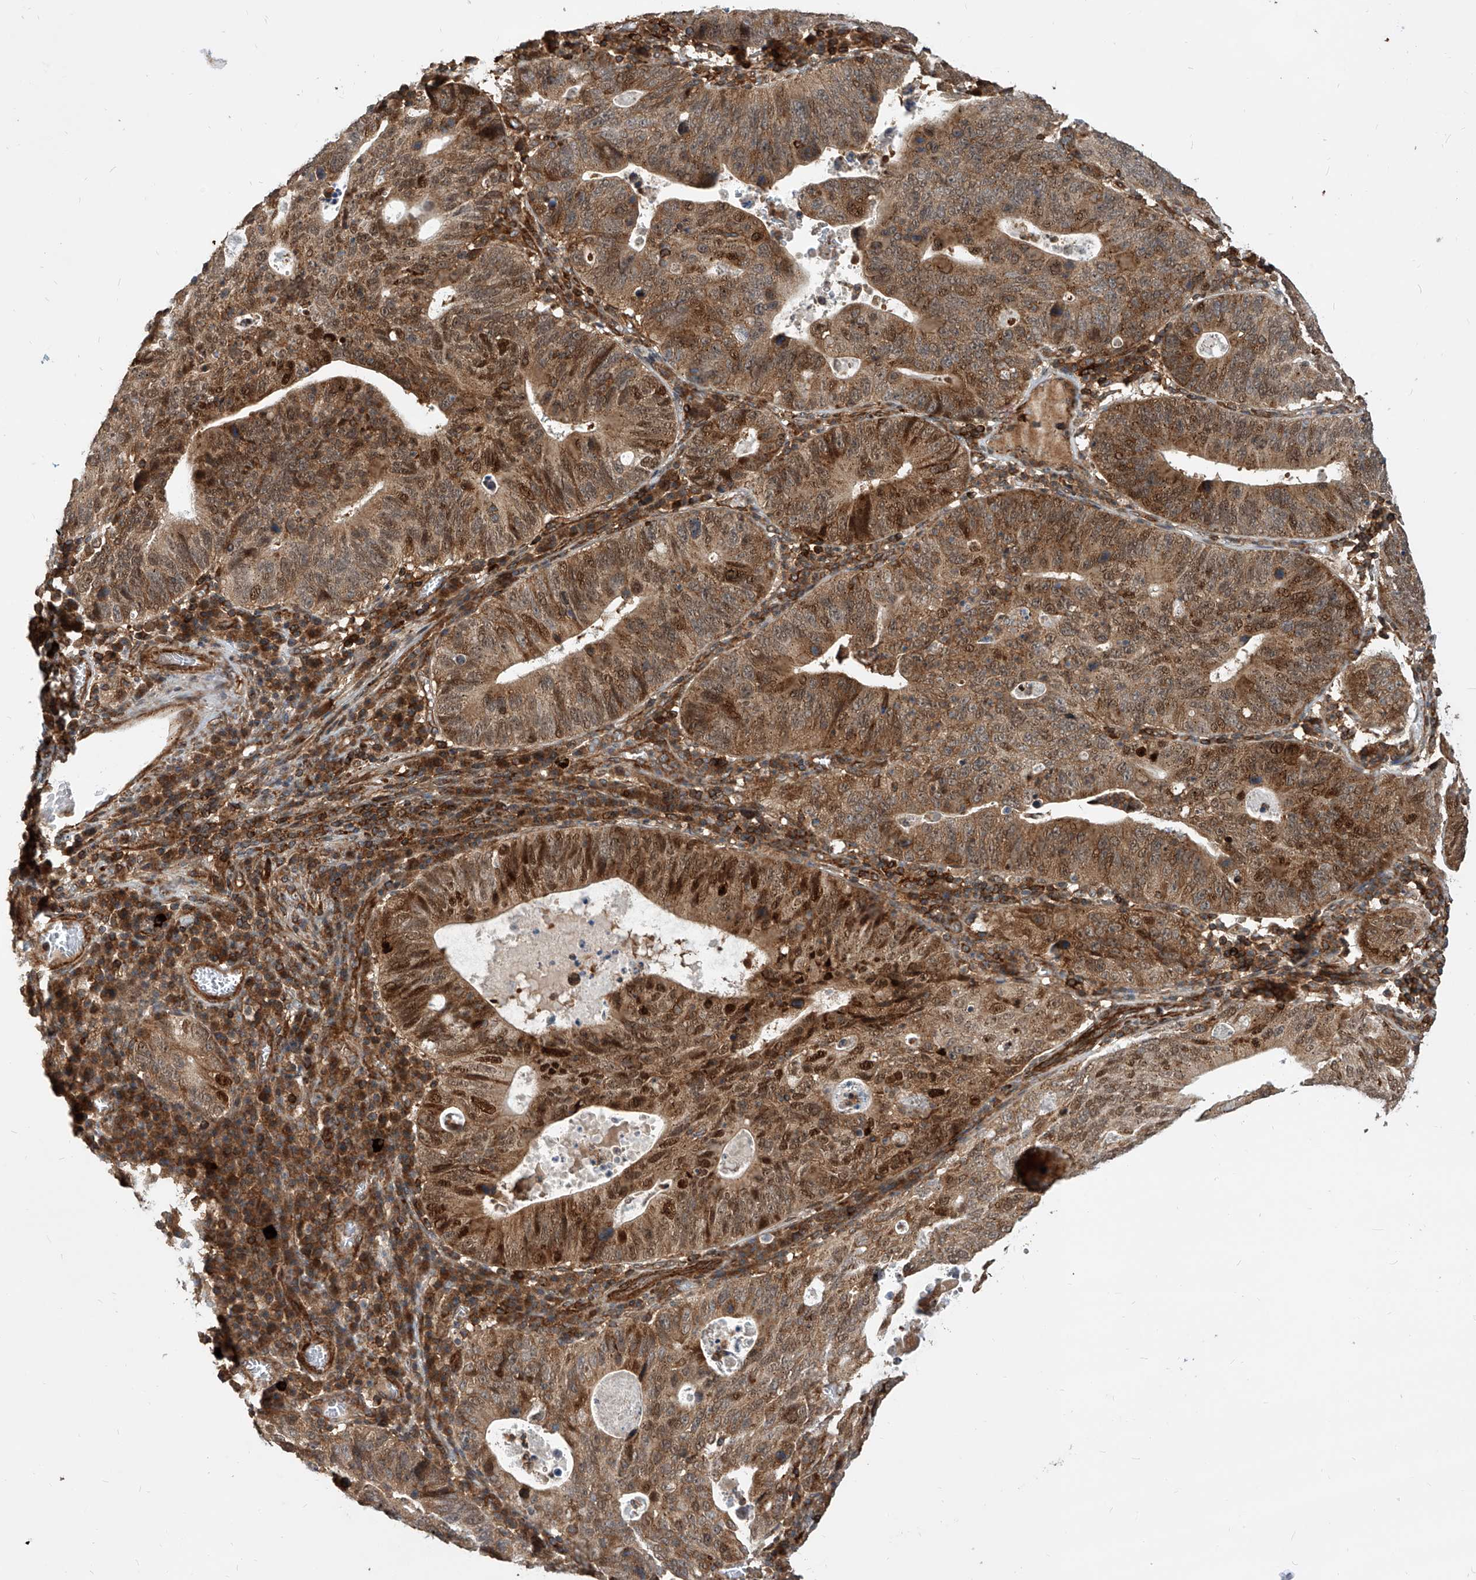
{"staining": {"intensity": "moderate", "quantity": ">75%", "location": "cytoplasmic/membranous,nuclear"}, "tissue": "stomach cancer", "cell_type": "Tumor cells", "image_type": "cancer", "snomed": [{"axis": "morphology", "description": "Adenocarcinoma, NOS"}, {"axis": "topography", "description": "Stomach"}], "caption": "Protein analysis of adenocarcinoma (stomach) tissue reveals moderate cytoplasmic/membranous and nuclear positivity in about >75% of tumor cells.", "gene": "MAGED2", "patient": {"sex": "male", "age": 59}}